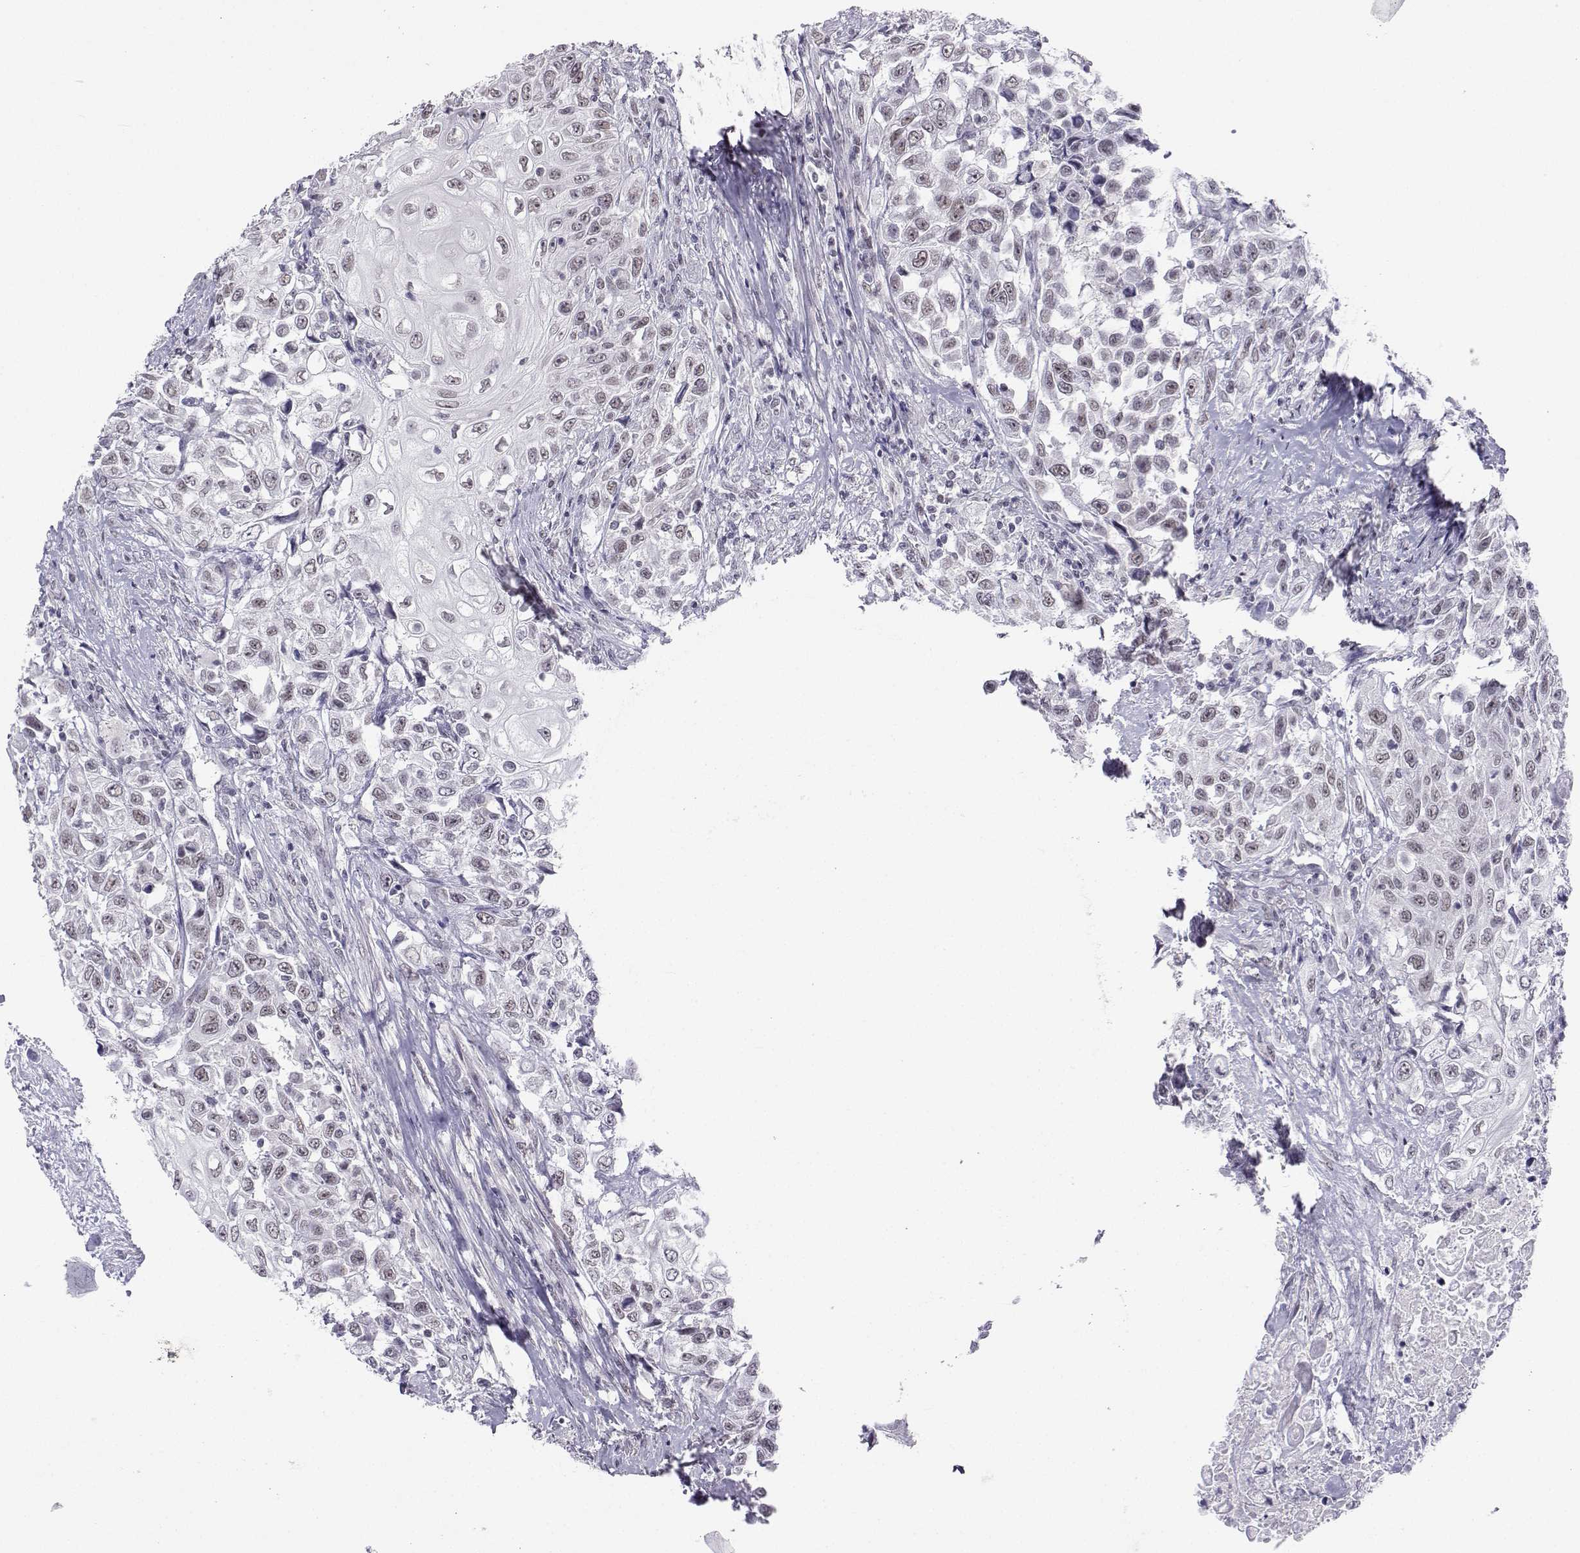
{"staining": {"intensity": "negative", "quantity": "none", "location": "none"}, "tissue": "urothelial cancer", "cell_type": "Tumor cells", "image_type": "cancer", "snomed": [{"axis": "morphology", "description": "Urothelial carcinoma, High grade"}, {"axis": "topography", "description": "Urinary bladder"}], "caption": "Immunohistochemistry (IHC) micrograph of neoplastic tissue: human urothelial cancer stained with DAB (3,3'-diaminobenzidine) exhibits no significant protein expression in tumor cells.", "gene": "MED26", "patient": {"sex": "female", "age": 56}}